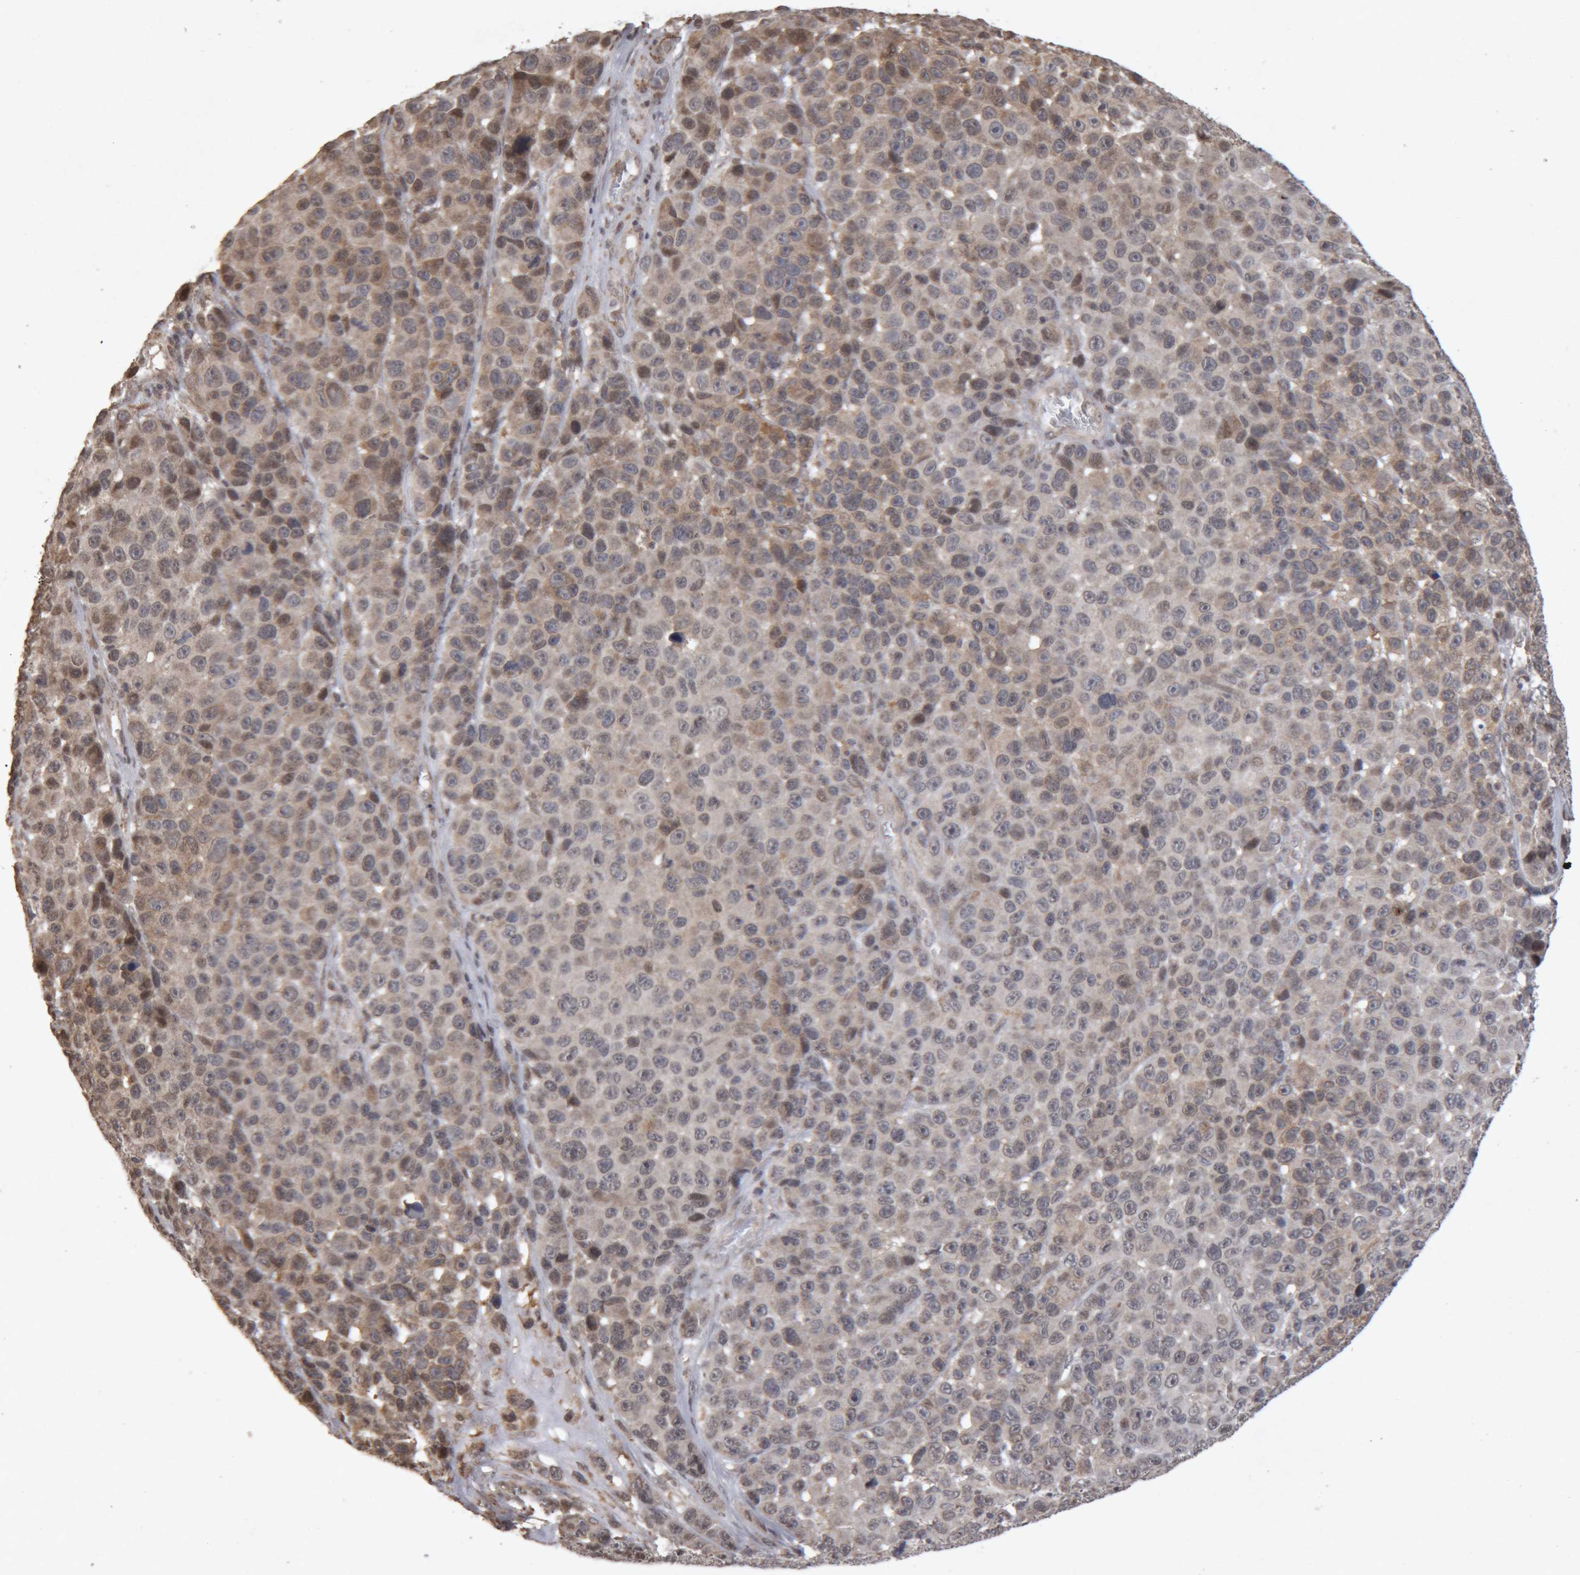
{"staining": {"intensity": "weak", "quantity": "25%-75%", "location": "cytoplasmic/membranous"}, "tissue": "melanoma", "cell_type": "Tumor cells", "image_type": "cancer", "snomed": [{"axis": "morphology", "description": "Malignant melanoma, NOS"}, {"axis": "topography", "description": "Skin"}], "caption": "Melanoma stained with a protein marker shows weak staining in tumor cells.", "gene": "MEP1A", "patient": {"sex": "male", "age": 53}}